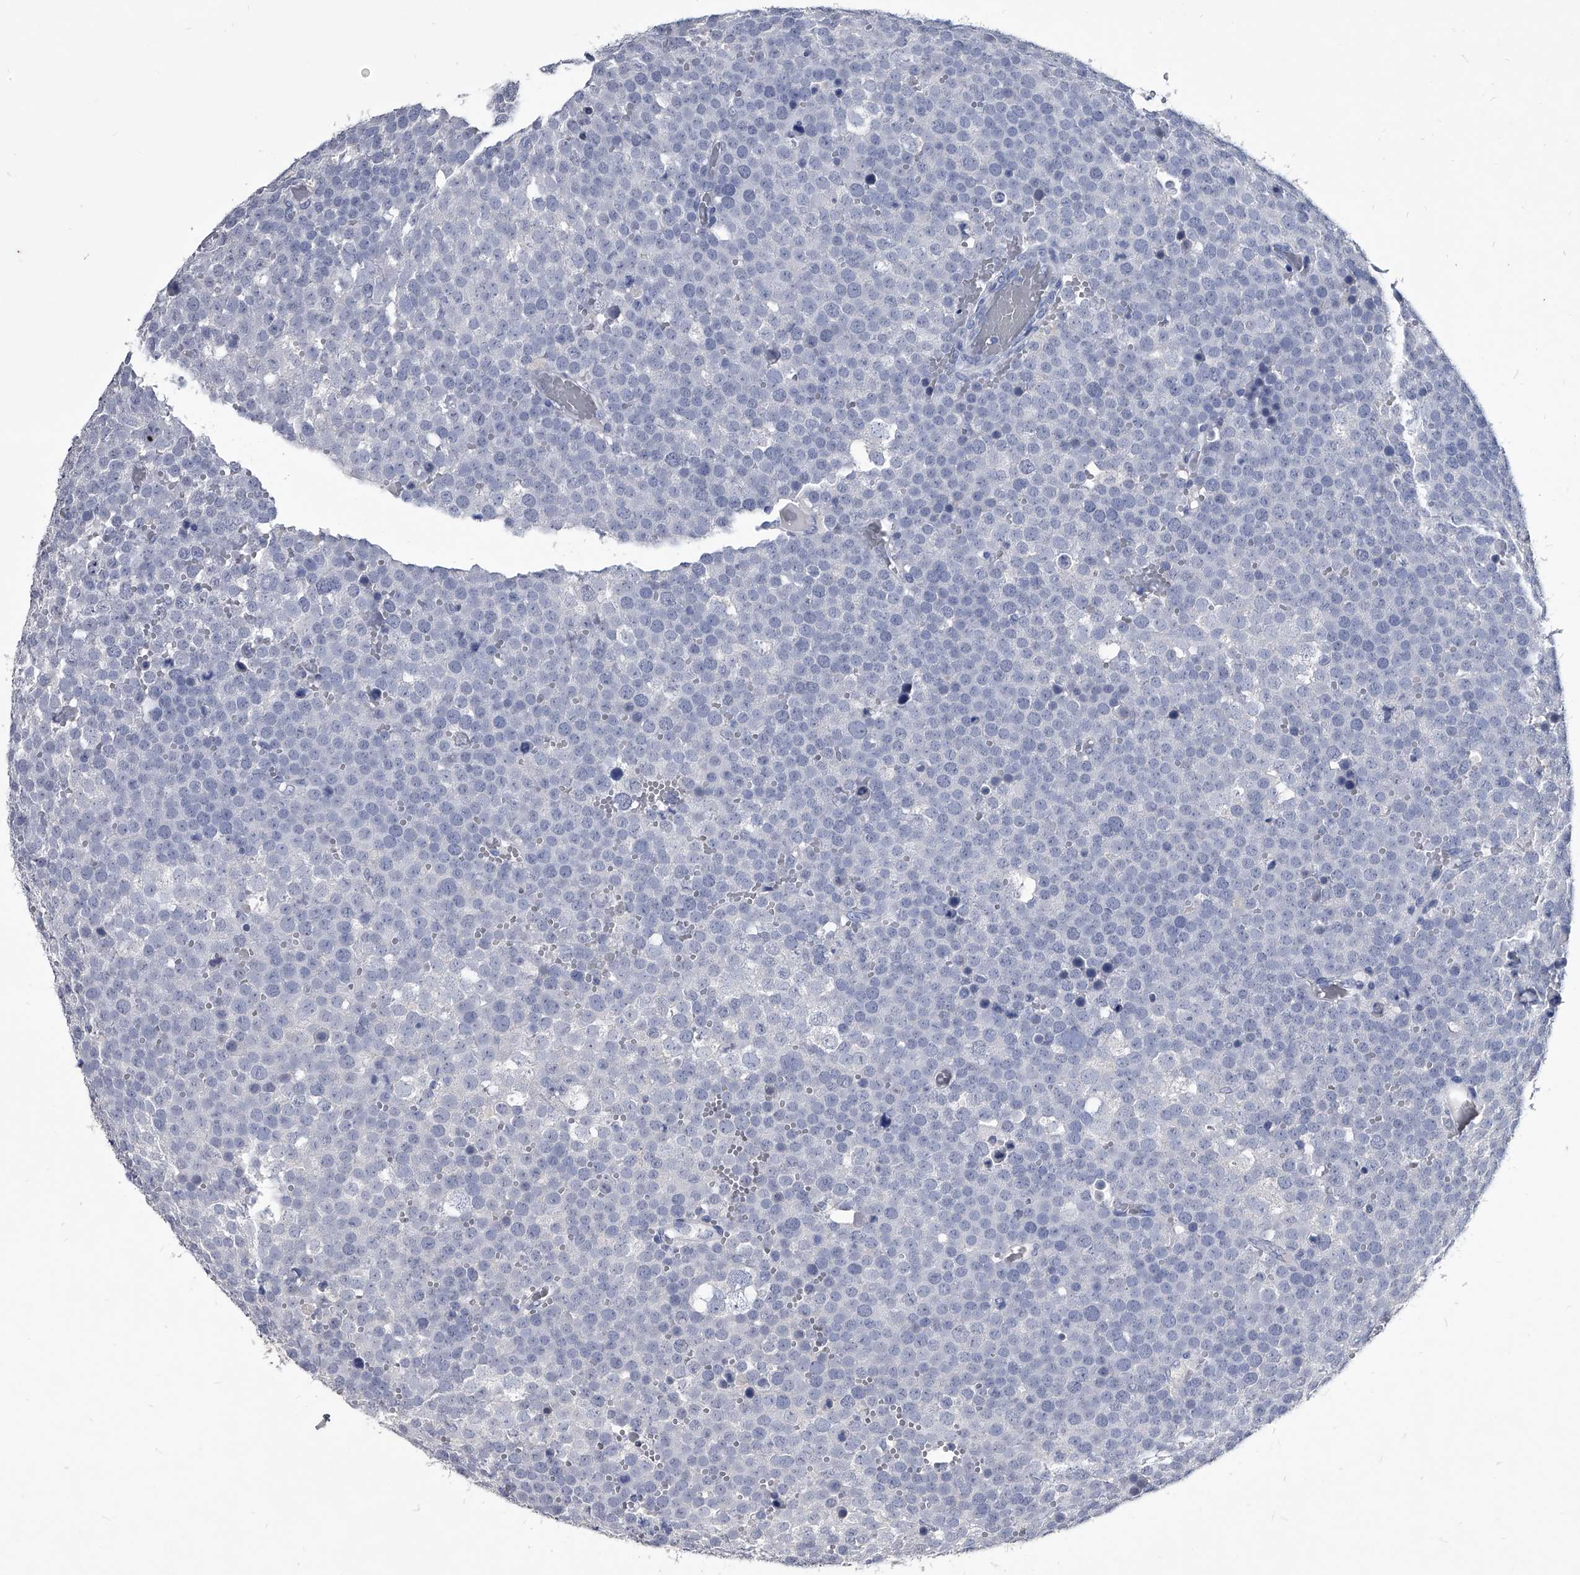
{"staining": {"intensity": "negative", "quantity": "none", "location": "none"}, "tissue": "testis cancer", "cell_type": "Tumor cells", "image_type": "cancer", "snomed": [{"axis": "morphology", "description": "Seminoma, NOS"}, {"axis": "topography", "description": "Testis"}], "caption": "Tumor cells are negative for protein expression in human seminoma (testis). (Stains: DAB (3,3'-diaminobenzidine) IHC with hematoxylin counter stain, Microscopy: brightfield microscopy at high magnification).", "gene": "BCAS1", "patient": {"sex": "male", "age": 71}}